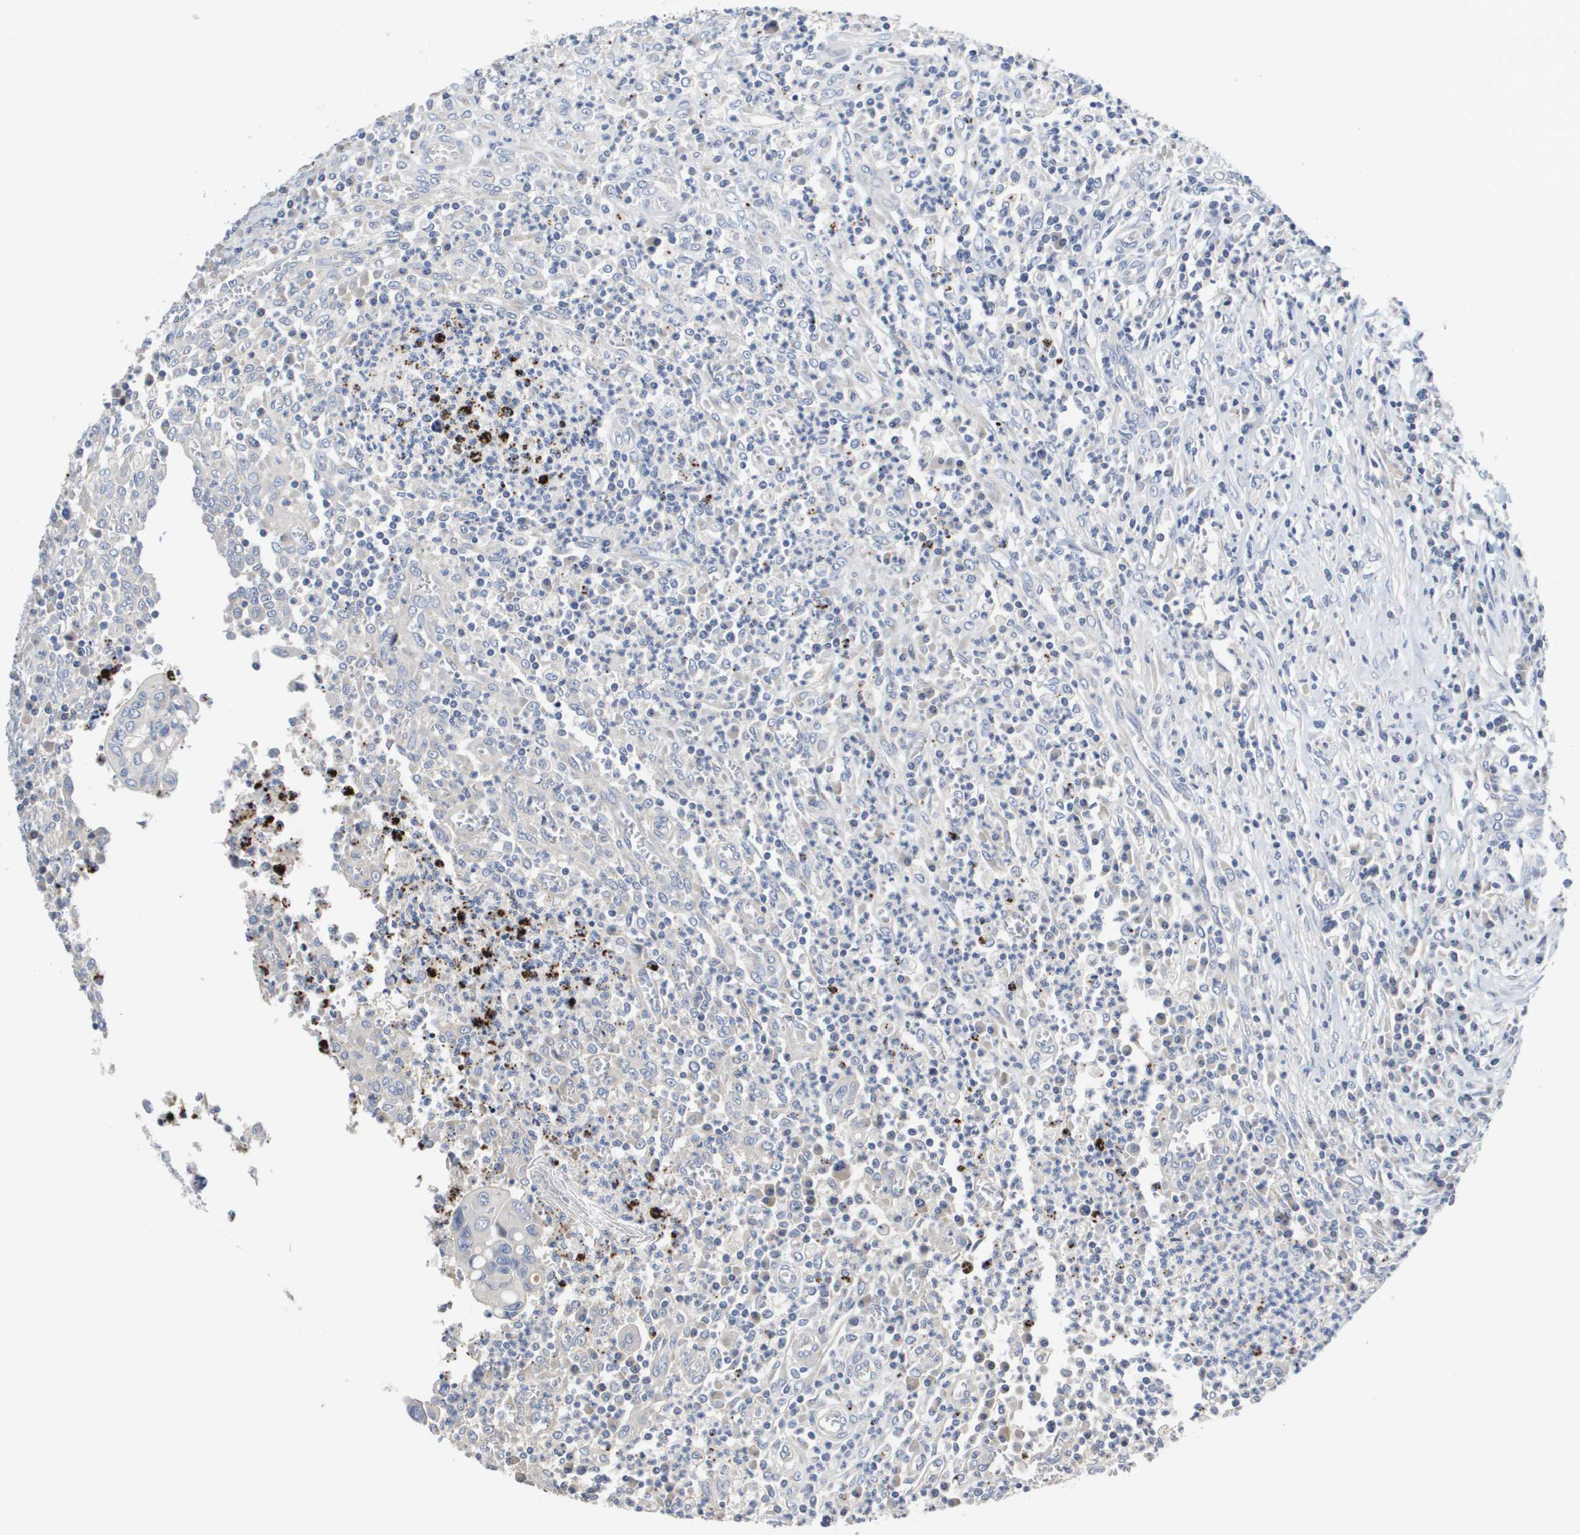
{"staining": {"intensity": "negative", "quantity": "none", "location": "none"}, "tissue": "colorectal cancer", "cell_type": "Tumor cells", "image_type": "cancer", "snomed": [{"axis": "morphology", "description": "Inflammation, NOS"}, {"axis": "morphology", "description": "Adenocarcinoma, NOS"}, {"axis": "topography", "description": "Colon"}], "caption": "Photomicrograph shows no protein staining in tumor cells of colorectal cancer (adenocarcinoma) tissue. (IHC, brightfield microscopy, high magnification).", "gene": "CAPN11", "patient": {"sex": "male", "age": 72}}